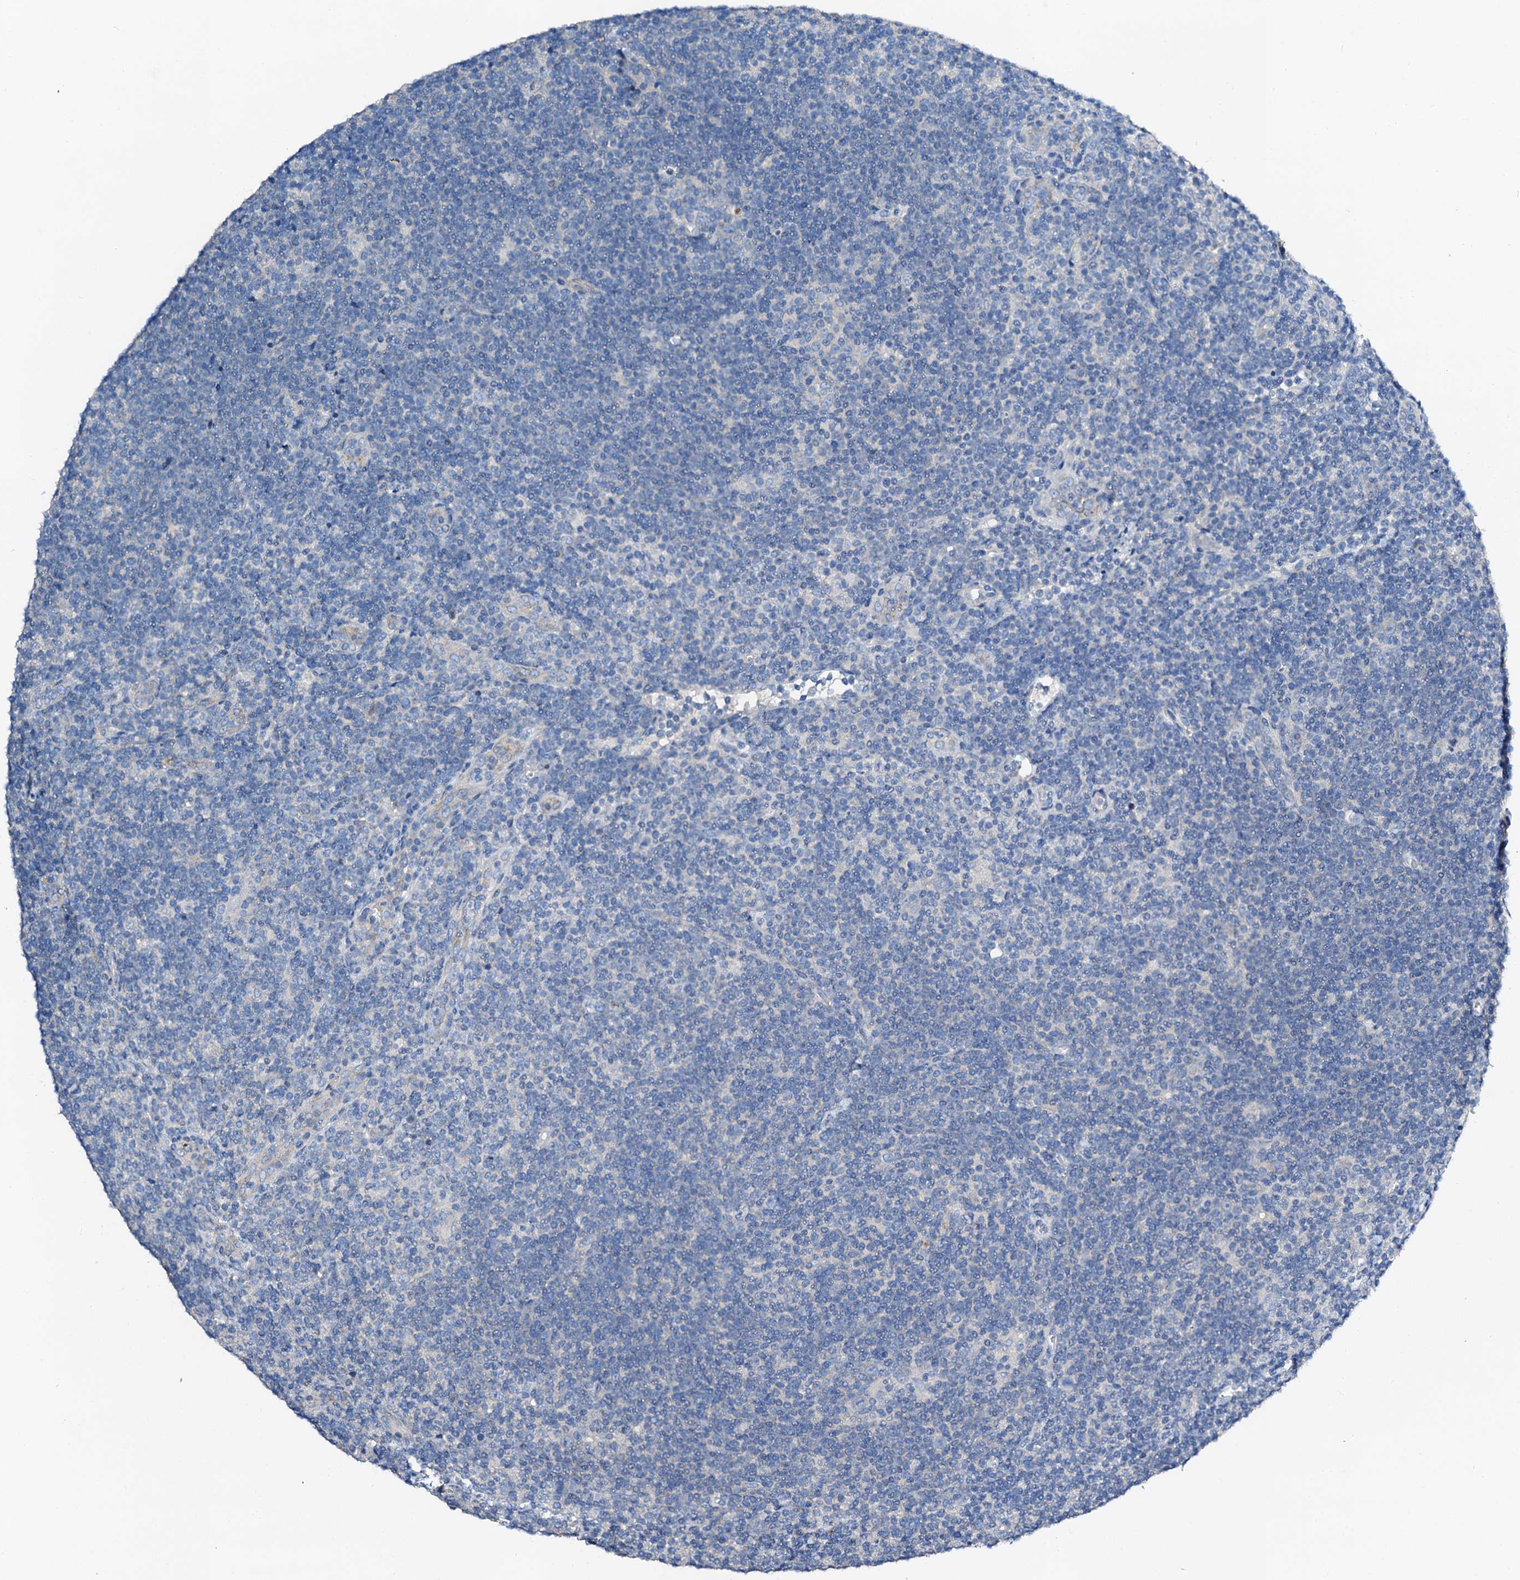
{"staining": {"intensity": "negative", "quantity": "none", "location": "none"}, "tissue": "lymphoma", "cell_type": "Tumor cells", "image_type": "cancer", "snomed": [{"axis": "morphology", "description": "Hodgkin's disease, NOS"}, {"axis": "topography", "description": "Lymph node"}], "caption": "Hodgkin's disease was stained to show a protein in brown. There is no significant positivity in tumor cells.", "gene": "FIBIN", "patient": {"sex": "female", "age": 57}}